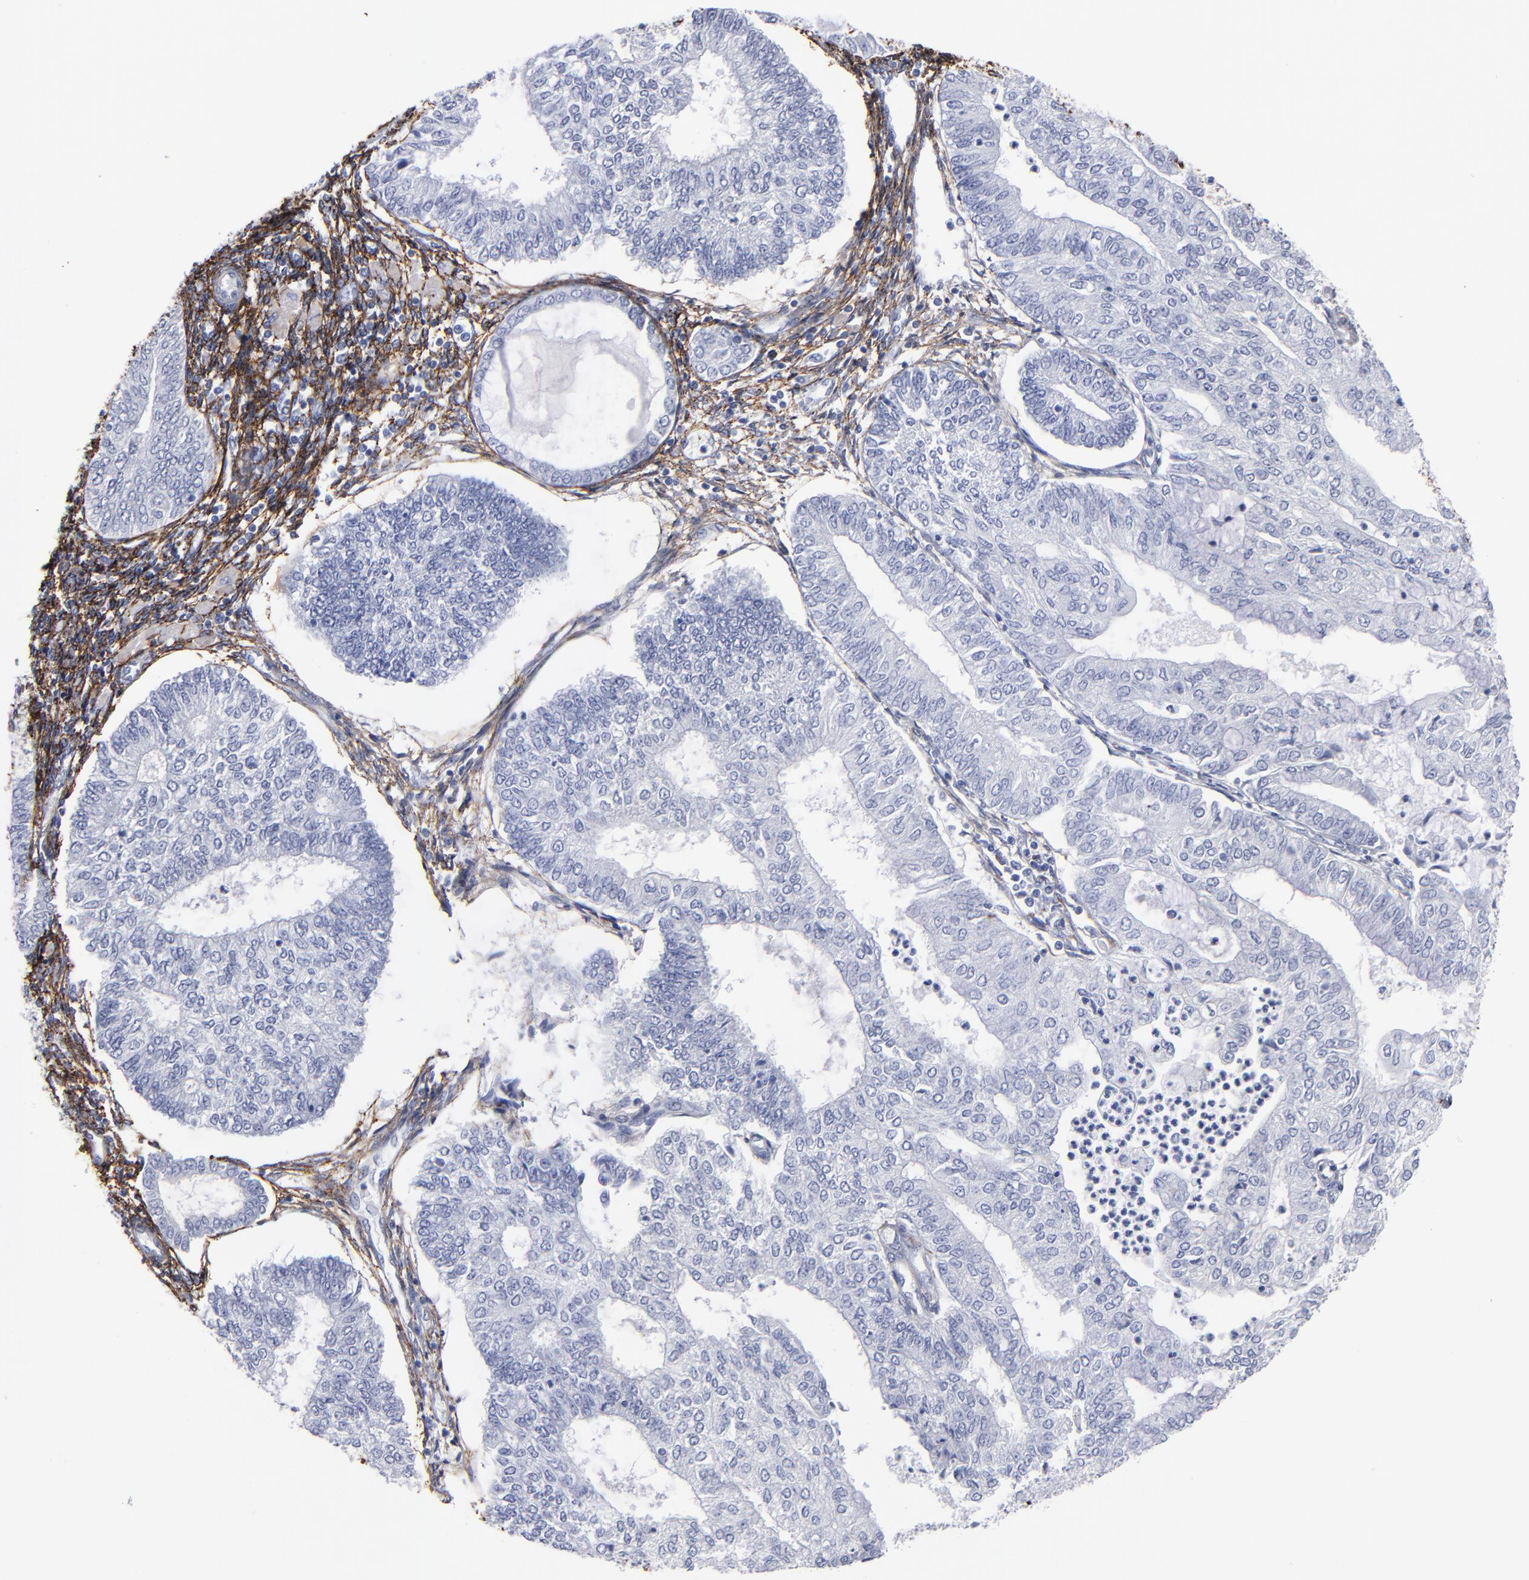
{"staining": {"intensity": "negative", "quantity": "none", "location": "none"}, "tissue": "endometrial cancer", "cell_type": "Tumor cells", "image_type": "cancer", "snomed": [{"axis": "morphology", "description": "Adenocarcinoma, NOS"}, {"axis": "topography", "description": "Endometrium"}], "caption": "Immunohistochemical staining of human endometrial cancer (adenocarcinoma) exhibits no significant expression in tumor cells. (IHC, brightfield microscopy, high magnification).", "gene": "EMILIN1", "patient": {"sex": "female", "age": 59}}